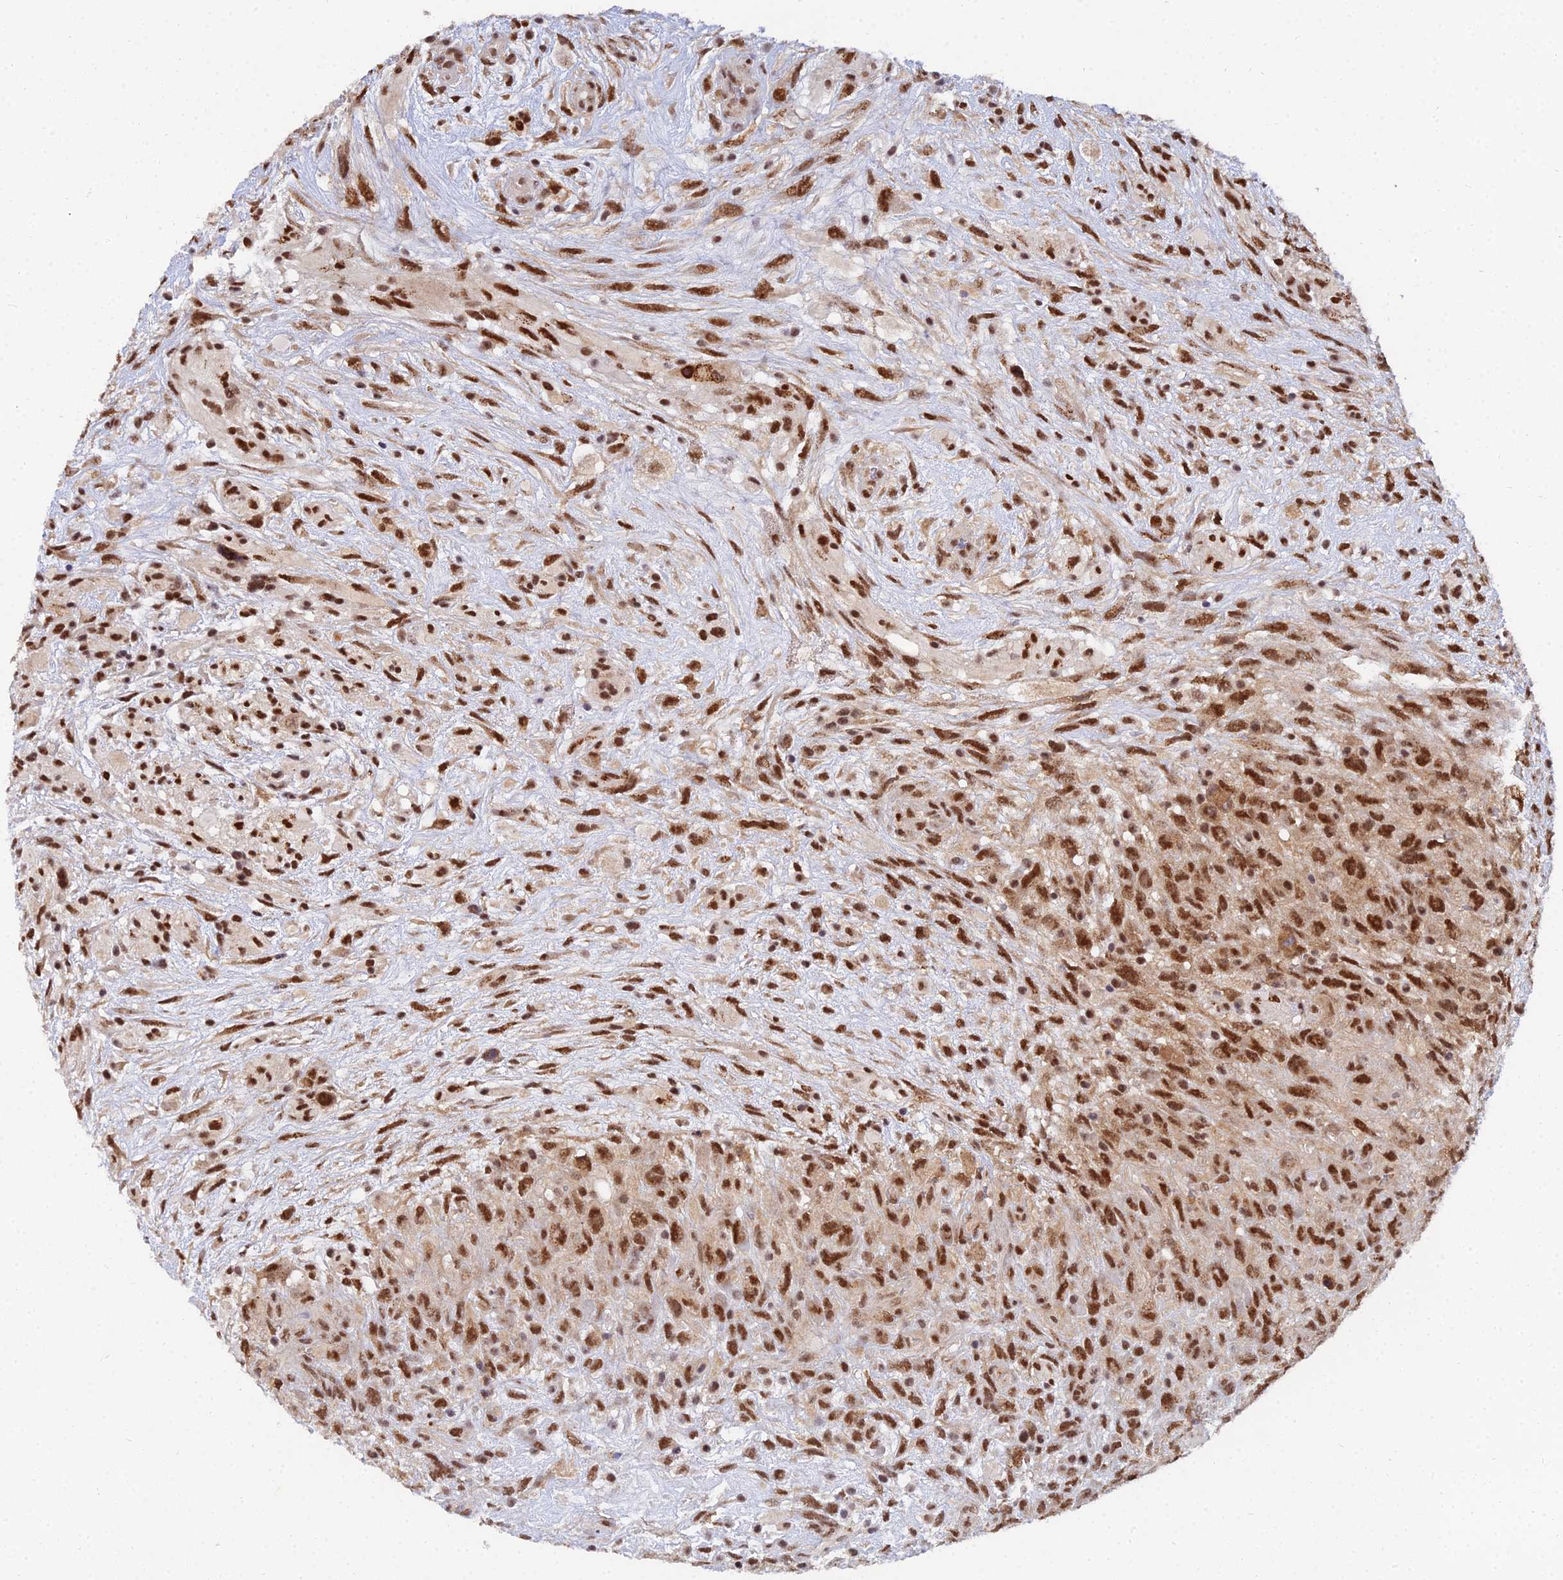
{"staining": {"intensity": "strong", "quantity": ">75%", "location": "cytoplasmic/membranous,nuclear"}, "tissue": "glioma", "cell_type": "Tumor cells", "image_type": "cancer", "snomed": [{"axis": "morphology", "description": "Glioma, malignant, High grade"}, {"axis": "topography", "description": "Brain"}], "caption": "Malignant glioma (high-grade) stained with a protein marker exhibits strong staining in tumor cells.", "gene": "THOC3", "patient": {"sex": "male", "age": 61}}